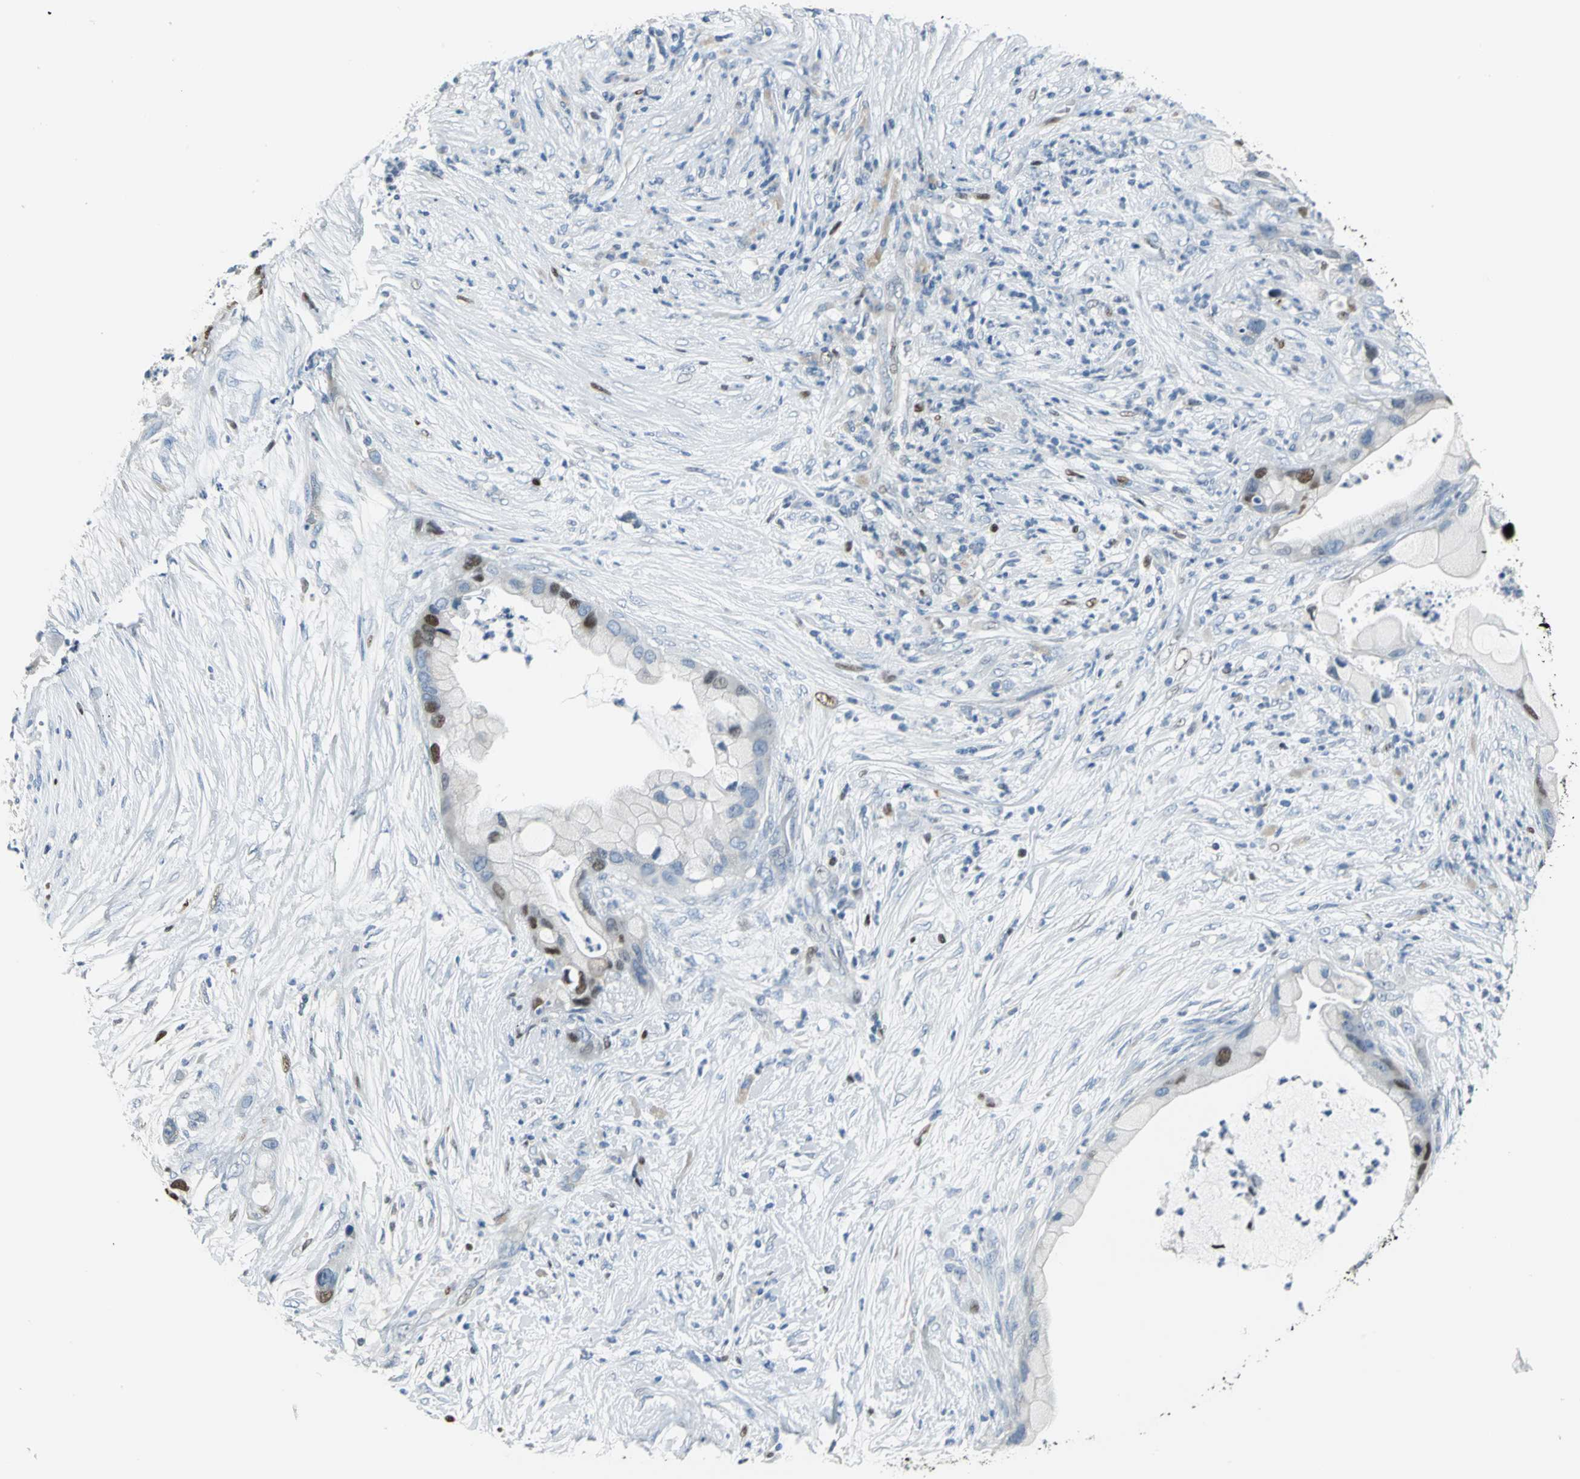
{"staining": {"intensity": "moderate", "quantity": "<25%", "location": "nuclear"}, "tissue": "pancreatic cancer", "cell_type": "Tumor cells", "image_type": "cancer", "snomed": [{"axis": "morphology", "description": "Adenocarcinoma, NOS"}, {"axis": "topography", "description": "Pancreas"}], "caption": "Human pancreatic cancer (adenocarcinoma) stained for a protein (brown) exhibits moderate nuclear positive expression in about <25% of tumor cells.", "gene": "MCM3", "patient": {"sex": "female", "age": 59}}